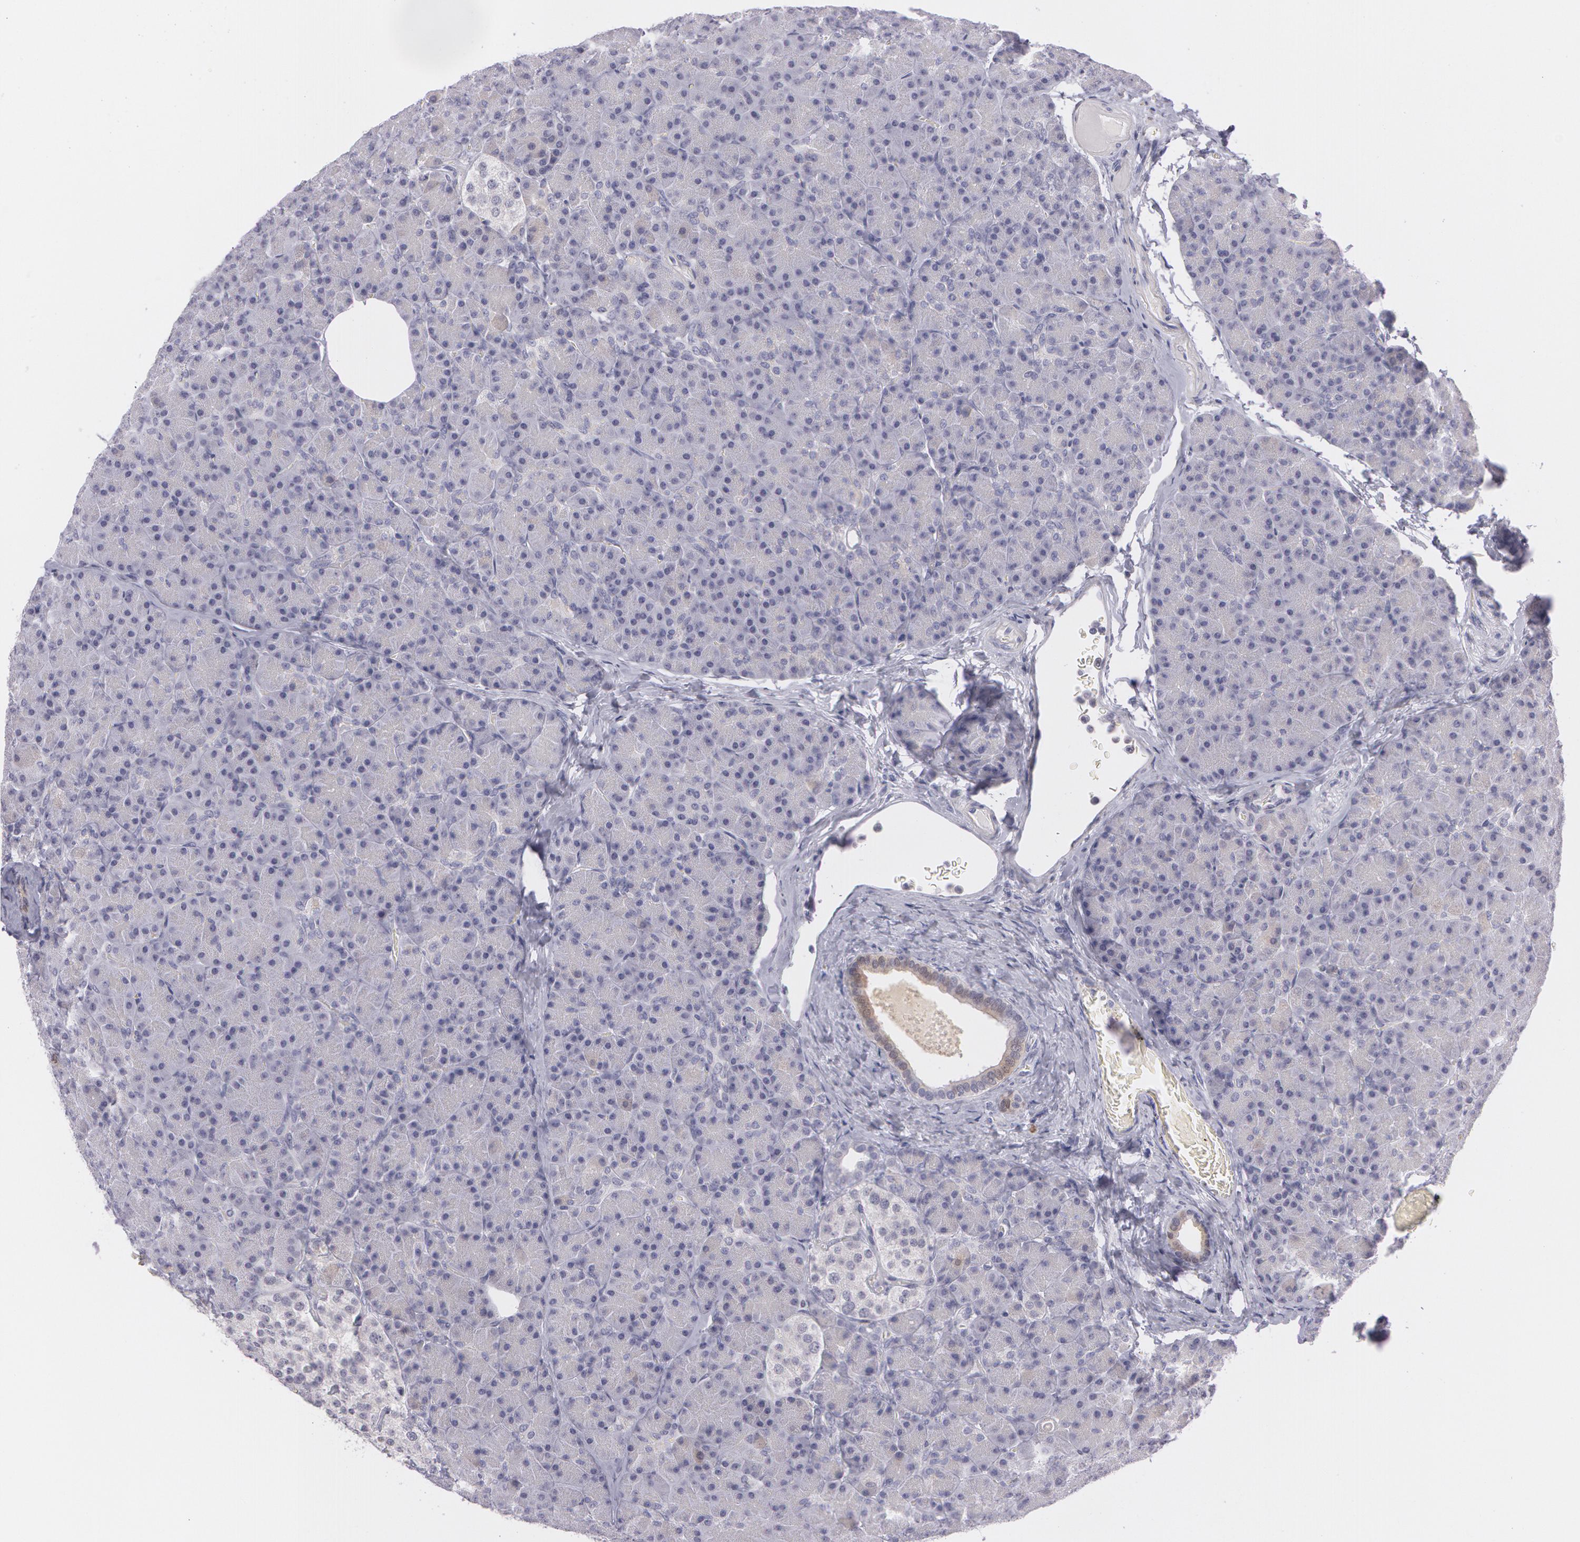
{"staining": {"intensity": "negative", "quantity": "none", "location": "none"}, "tissue": "pancreas", "cell_type": "Exocrine glandular cells", "image_type": "normal", "snomed": [{"axis": "morphology", "description": "Normal tissue, NOS"}, {"axis": "topography", "description": "Pancreas"}], "caption": "Immunohistochemical staining of benign human pancreas displays no significant positivity in exocrine glandular cells.", "gene": "IL1RN", "patient": {"sex": "female", "age": 43}}